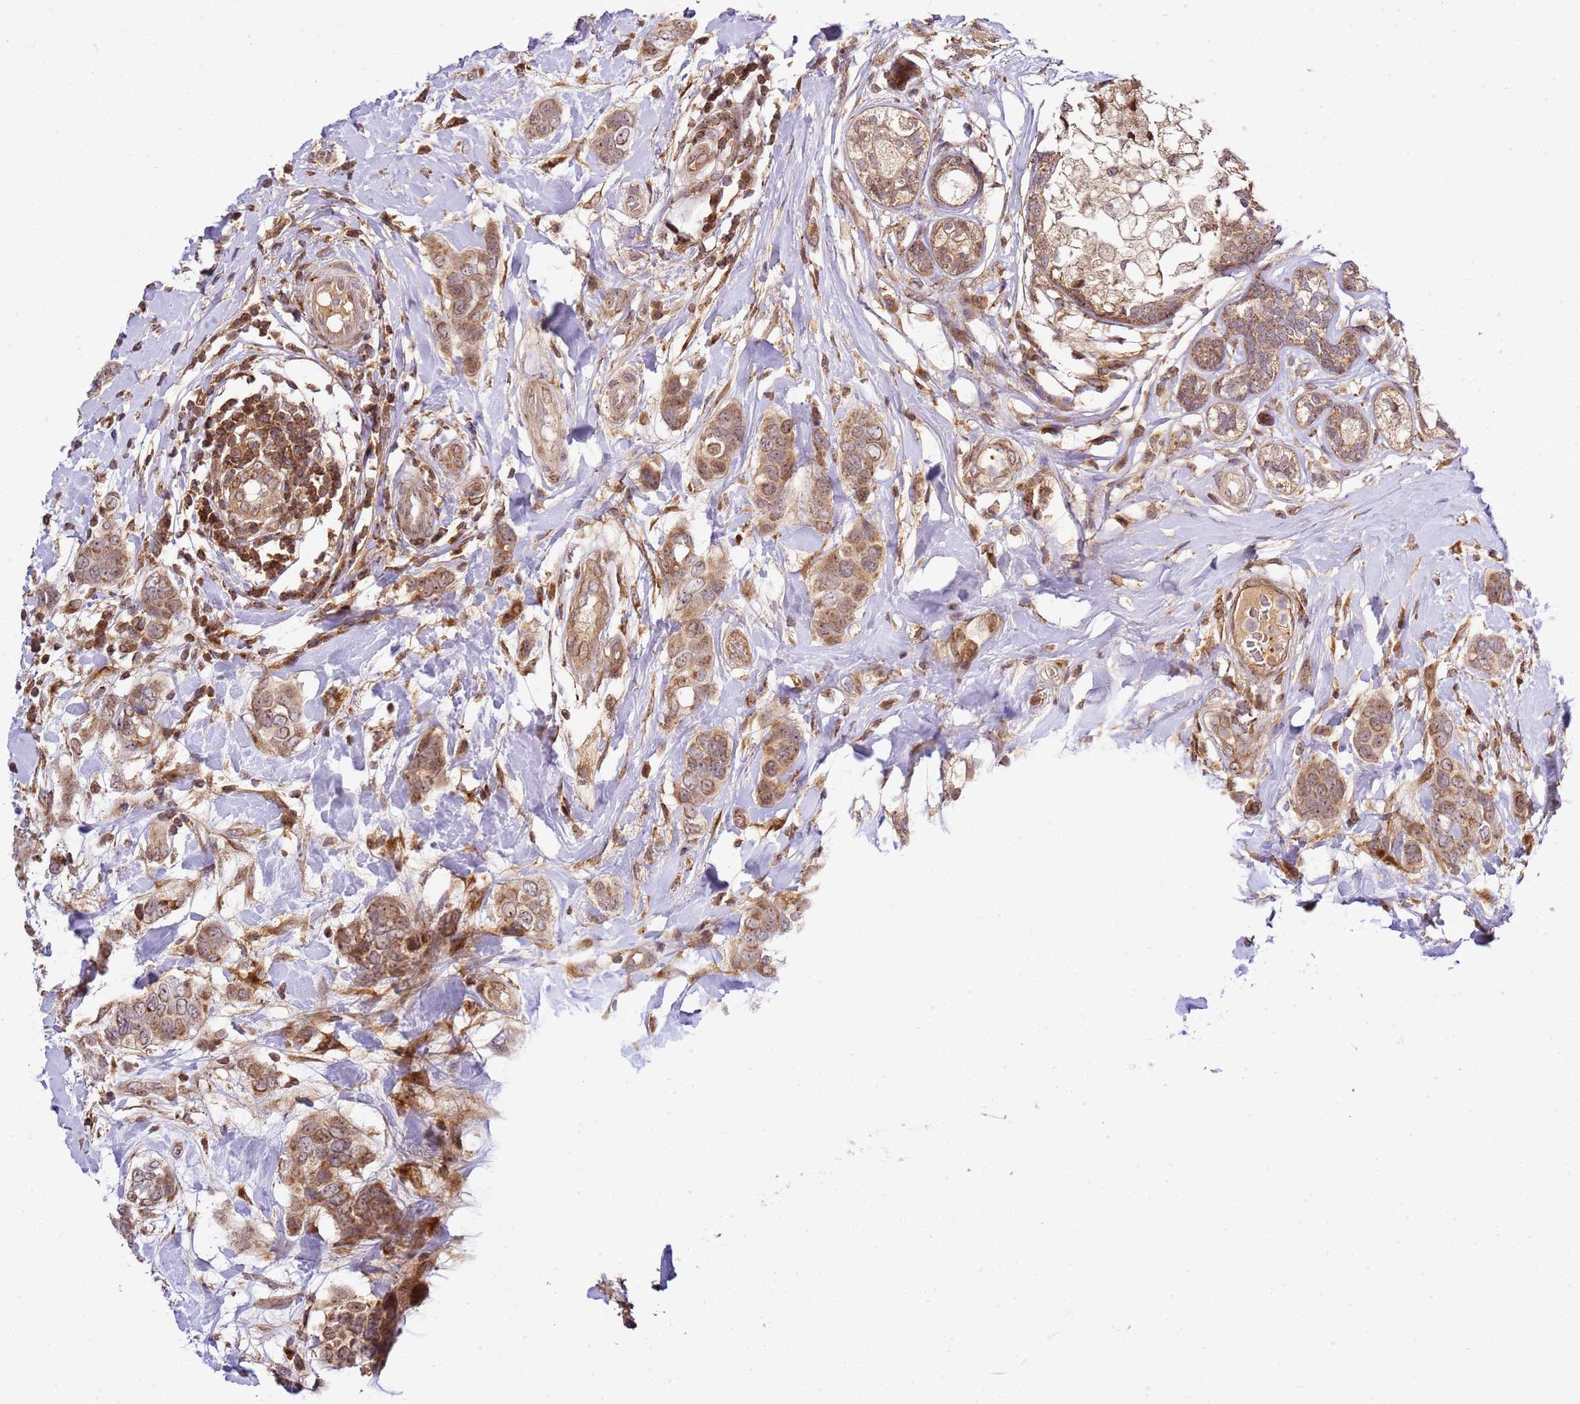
{"staining": {"intensity": "moderate", "quantity": ">75%", "location": "cytoplasmic/membranous,nuclear"}, "tissue": "breast cancer", "cell_type": "Tumor cells", "image_type": "cancer", "snomed": [{"axis": "morphology", "description": "Lobular carcinoma"}, {"axis": "topography", "description": "Breast"}], "caption": "Breast cancer (lobular carcinoma) stained with a brown dye demonstrates moderate cytoplasmic/membranous and nuclear positive positivity in approximately >75% of tumor cells.", "gene": "RASA3", "patient": {"sex": "female", "age": 51}}